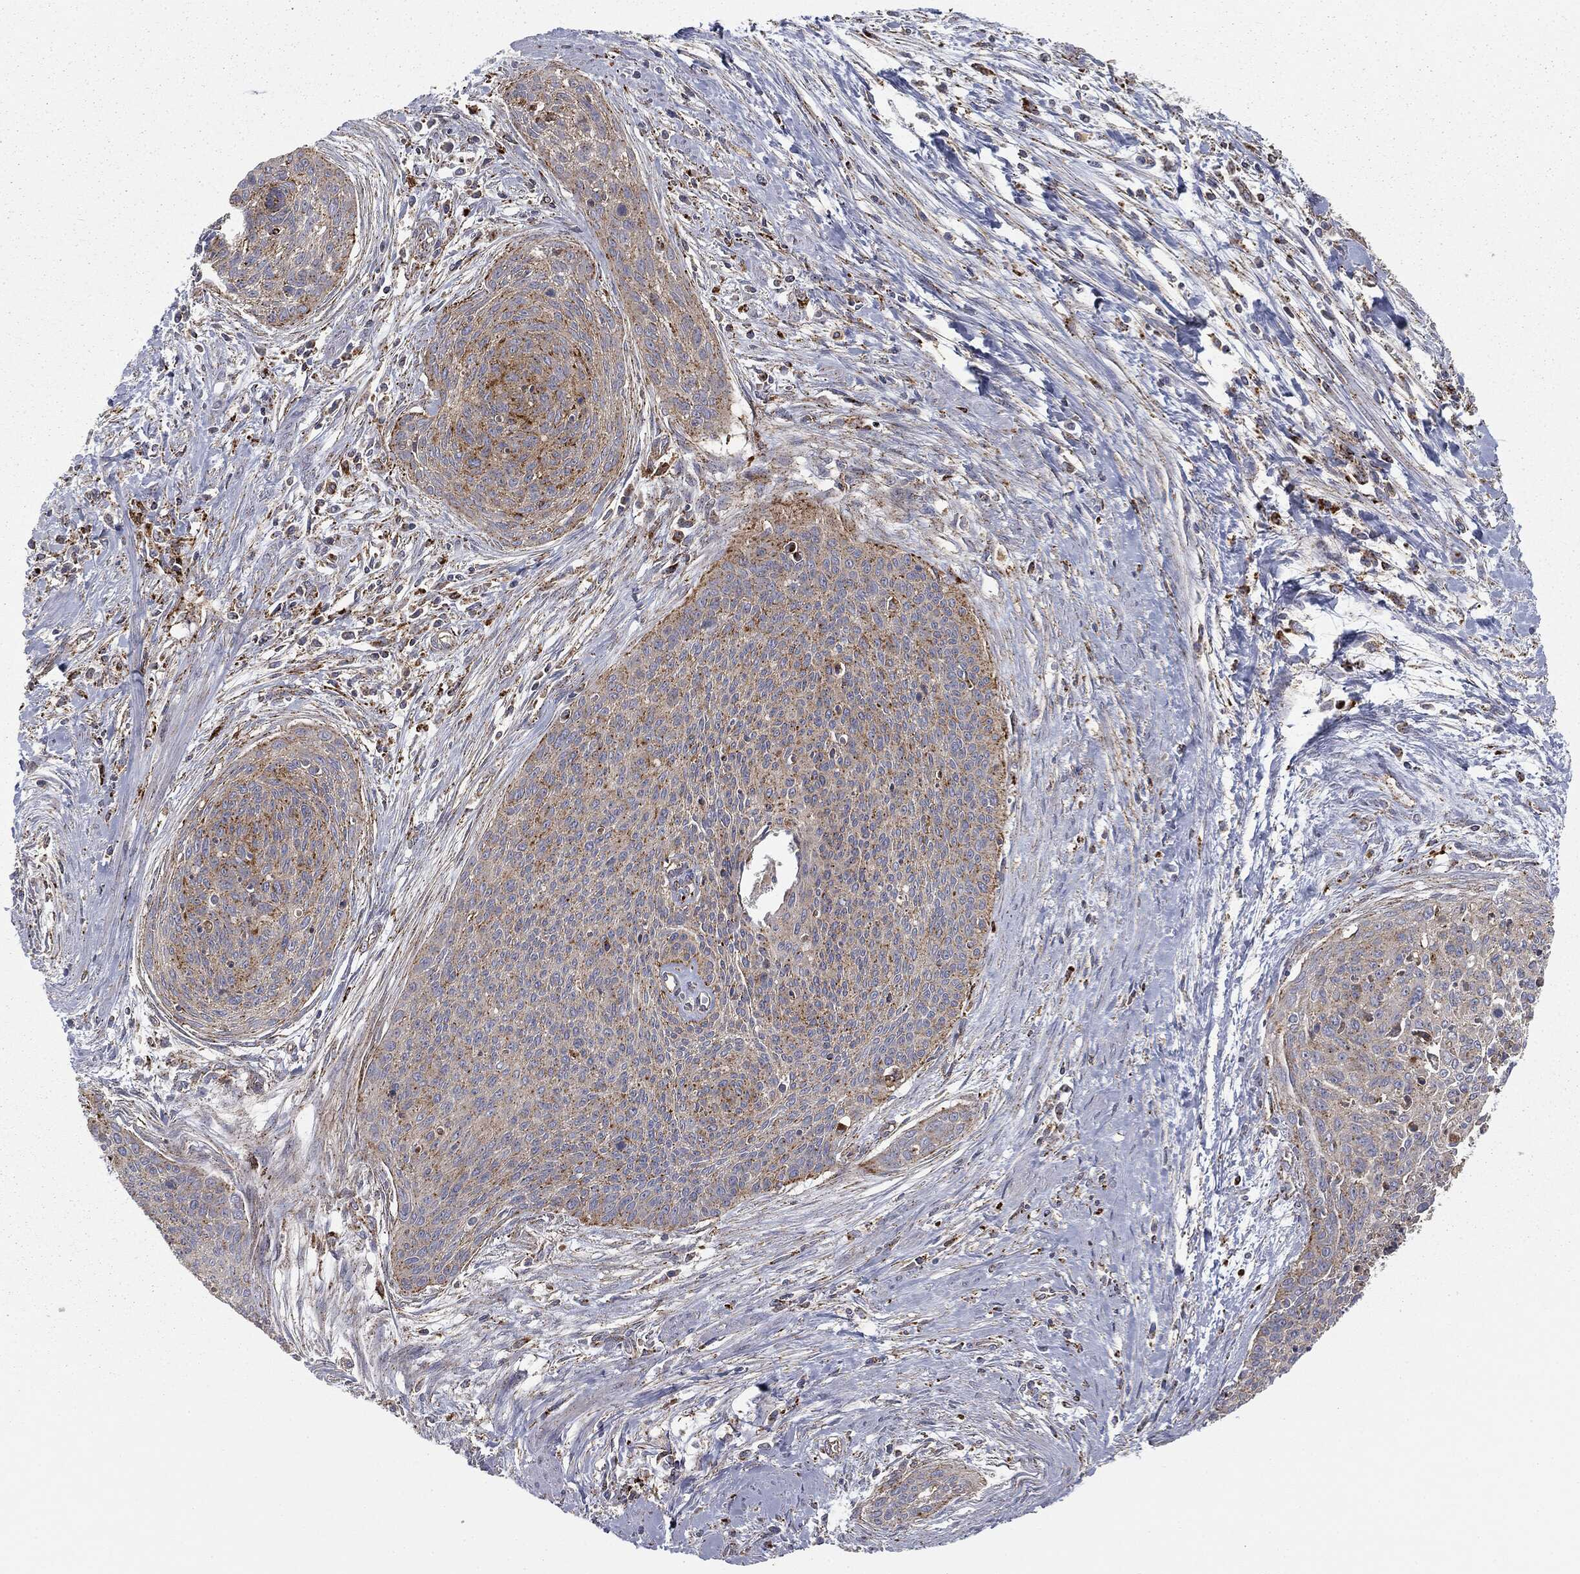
{"staining": {"intensity": "weak", "quantity": ">75%", "location": "cytoplasmic/membranous"}, "tissue": "cervical cancer", "cell_type": "Tumor cells", "image_type": "cancer", "snomed": [{"axis": "morphology", "description": "Squamous cell carcinoma, NOS"}, {"axis": "topography", "description": "Cervix"}], "caption": "This histopathology image reveals IHC staining of human squamous cell carcinoma (cervical), with low weak cytoplasmic/membranous expression in approximately >75% of tumor cells.", "gene": "CTSA", "patient": {"sex": "female", "age": 55}}